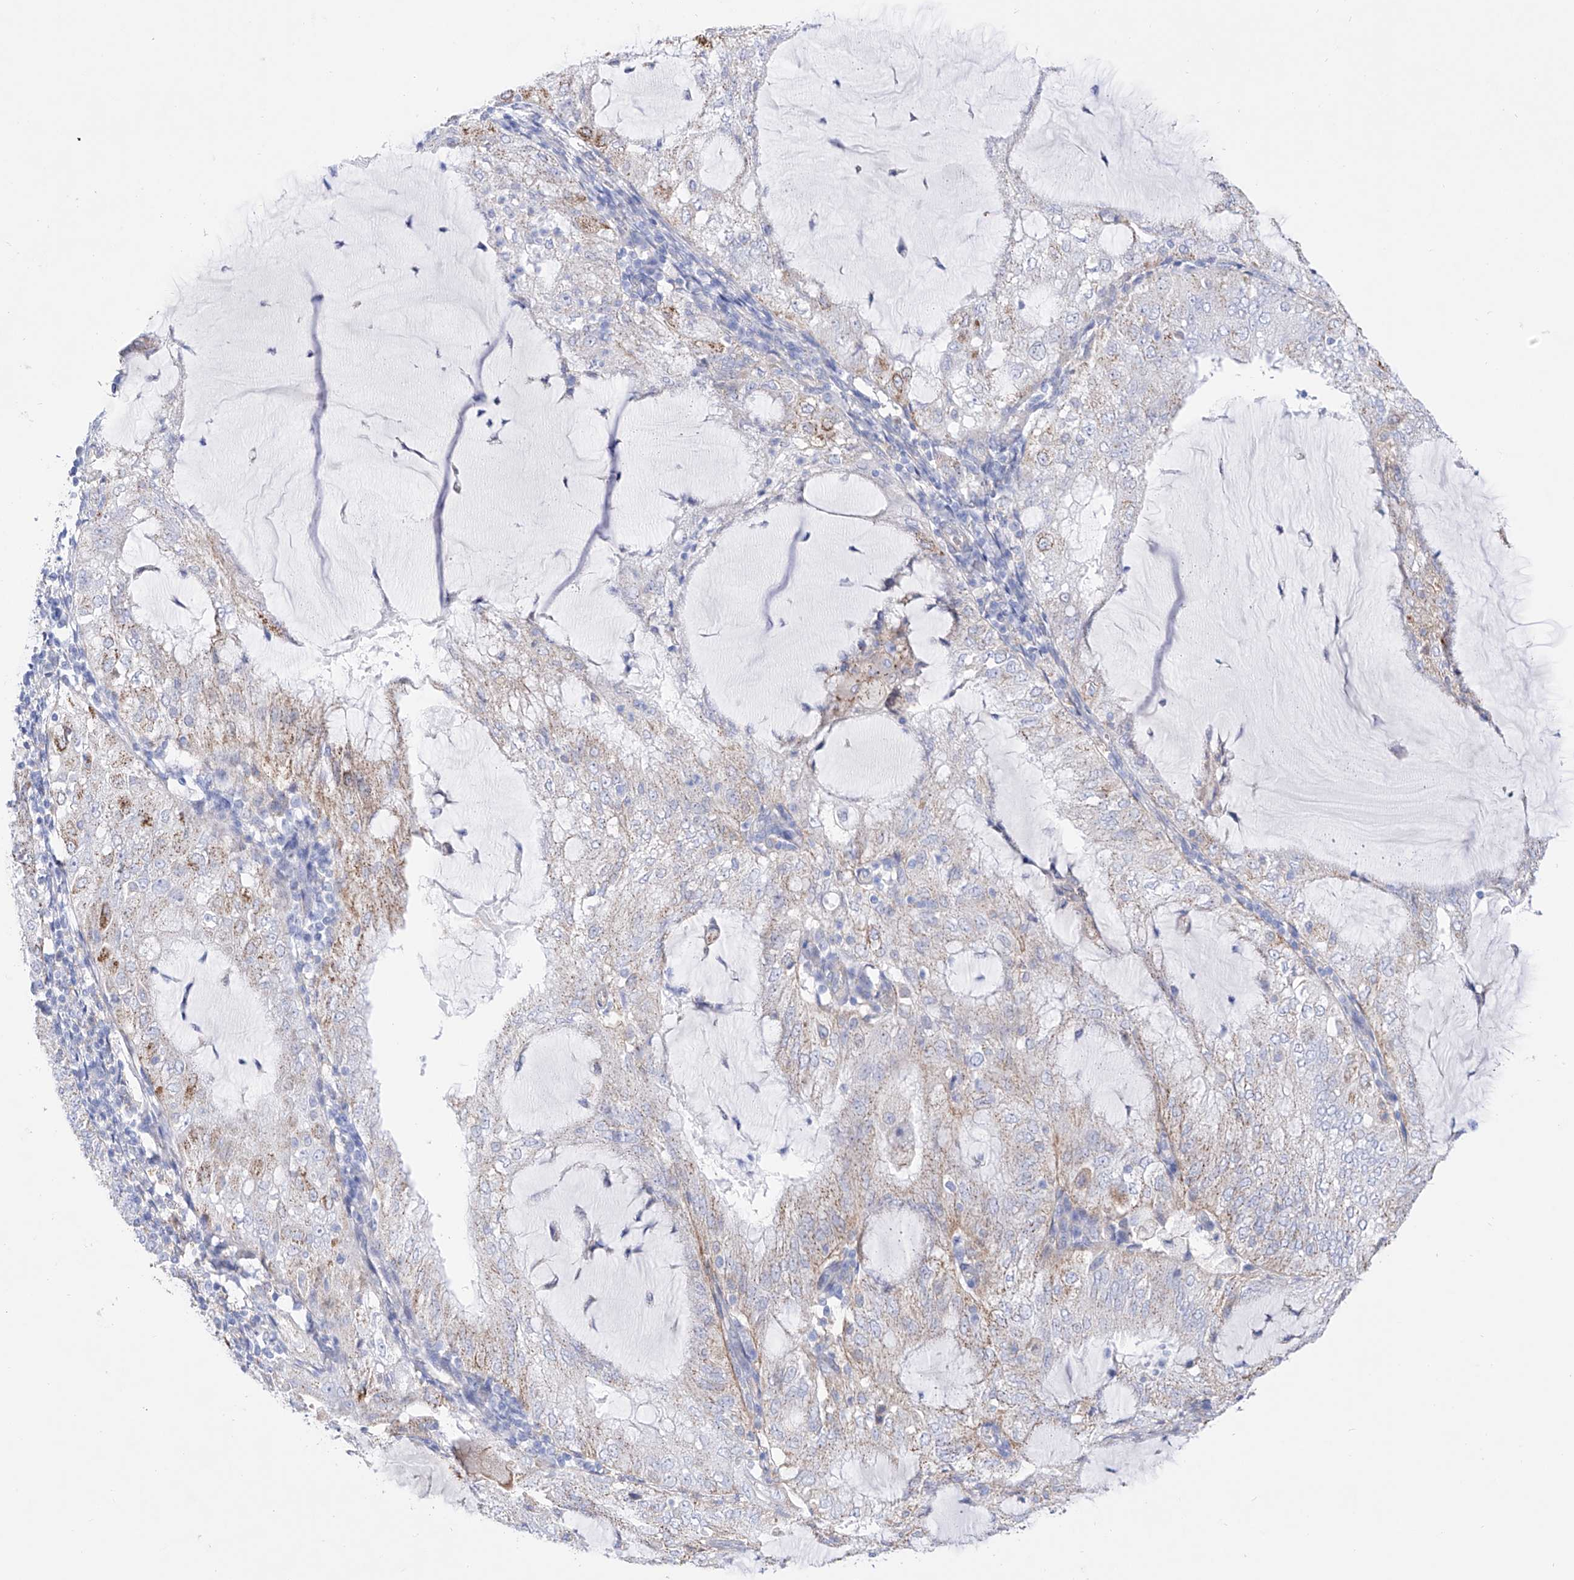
{"staining": {"intensity": "moderate", "quantity": "<25%", "location": "cytoplasmic/membranous"}, "tissue": "endometrial cancer", "cell_type": "Tumor cells", "image_type": "cancer", "snomed": [{"axis": "morphology", "description": "Adenocarcinoma, NOS"}, {"axis": "topography", "description": "Endometrium"}], "caption": "Endometrial cancer (adenocarcinoma) tissue displays moderate cytoplasmic/membranous positivity in about <25% of tumor cells", "gene": "ZNF653", "patient": {"sex": "female", "age": 81}}